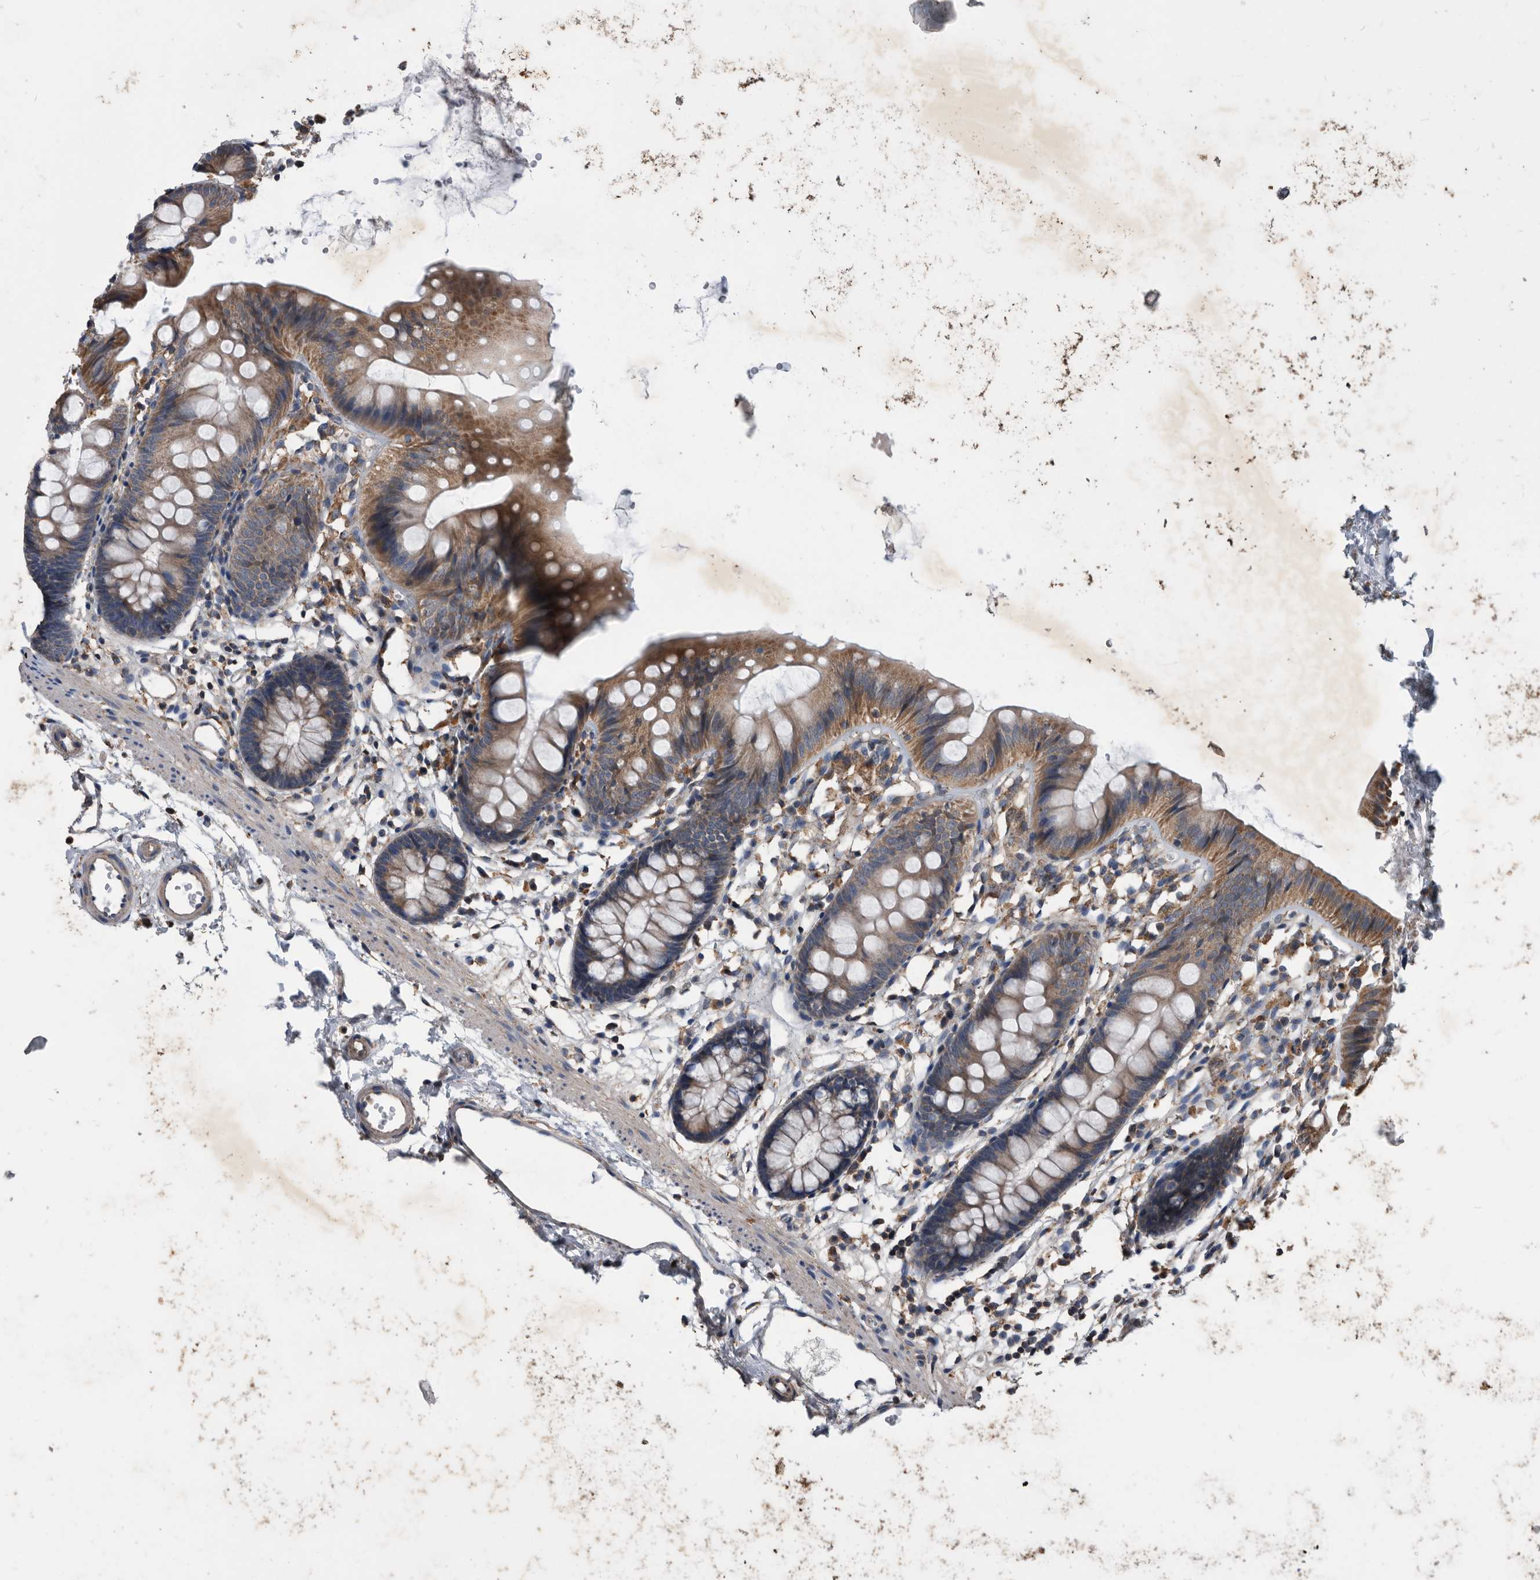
{"staining": {"intensity": "weak", "quantity": ">75%", "location": "cytoplasmic/membranous"}, "tissue": "colon", "cell_type": "Endothelial cells", "image_type": "normal", "snomed": [{"axis": "morphology", "description": "Normal tissue, NOS"}, {"axis": "topography", "description": "Colon"}], "caption": "The photomicrograph shows staining of normal colon, revealing weak cytoplasmic/membranous protein expression (brown color) within endothelial cells. (Brightfield microscopy of DAB IHC at high magnification).", "gene": "NRBP1", "patient": {"sex": "male", "age": 56}}